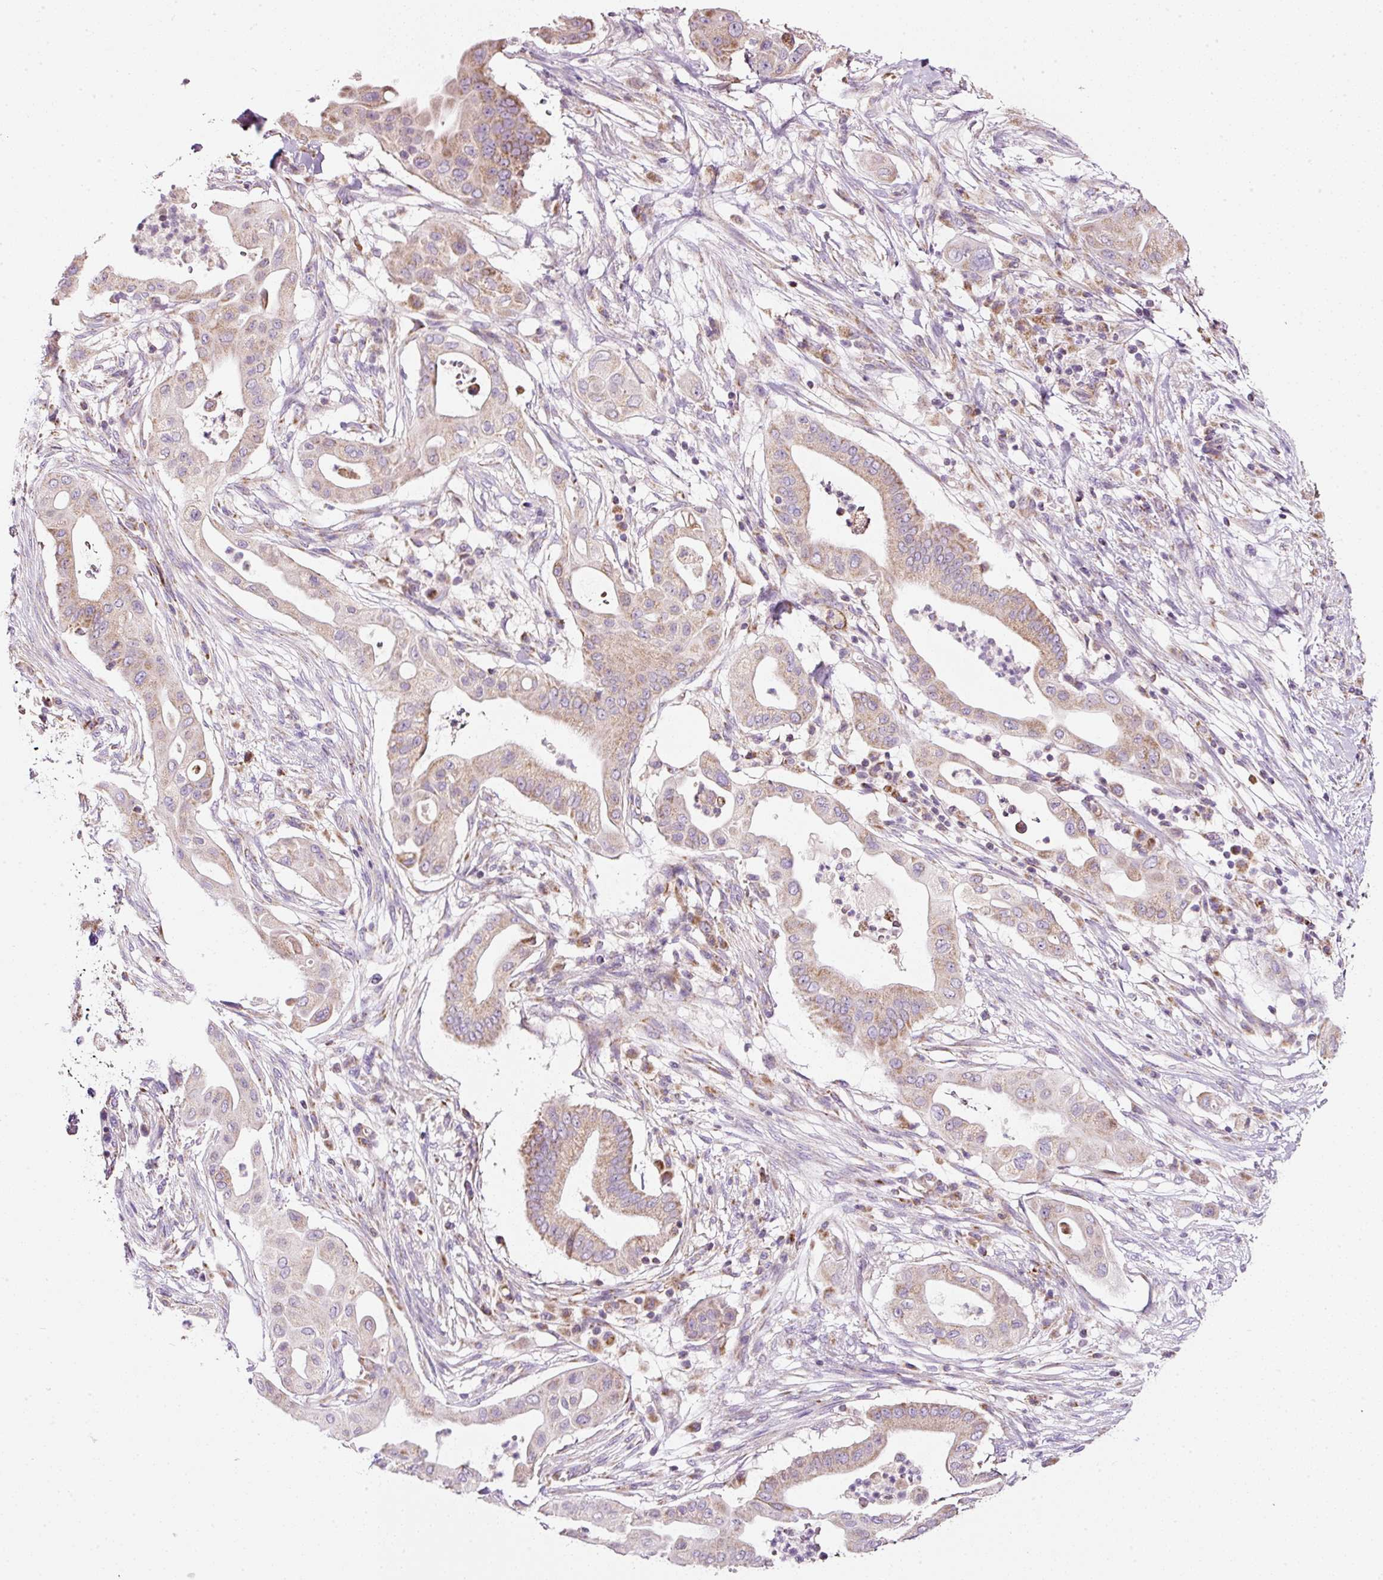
{"staining": {"intensity": "moderate", "quantity": ">75%", "location": "cytoplasmic/membranous"}, "tissue": "pancreatic cancer", "cell_type": "Tumor cells", "image_type": "cancer", "snomed": [{"axis": "morphology", "description": "Adenocarcinoma, NOS"}, {"axis": "topography", "description": "Pancreas"}], "caption": "Immunohistochemistry micrograph of neoplastic tissue: pancreatic cancer stained using immunohistochemistry (IHC) reveals medium levels of moderate protein expression localized specifically in the cytoplasmic/membranous of tumor cells, appearing as a cytoplasmic/membranous brown color.", "gene": "NDUFA1", "patient": {"sex": "male", "age": 68}}